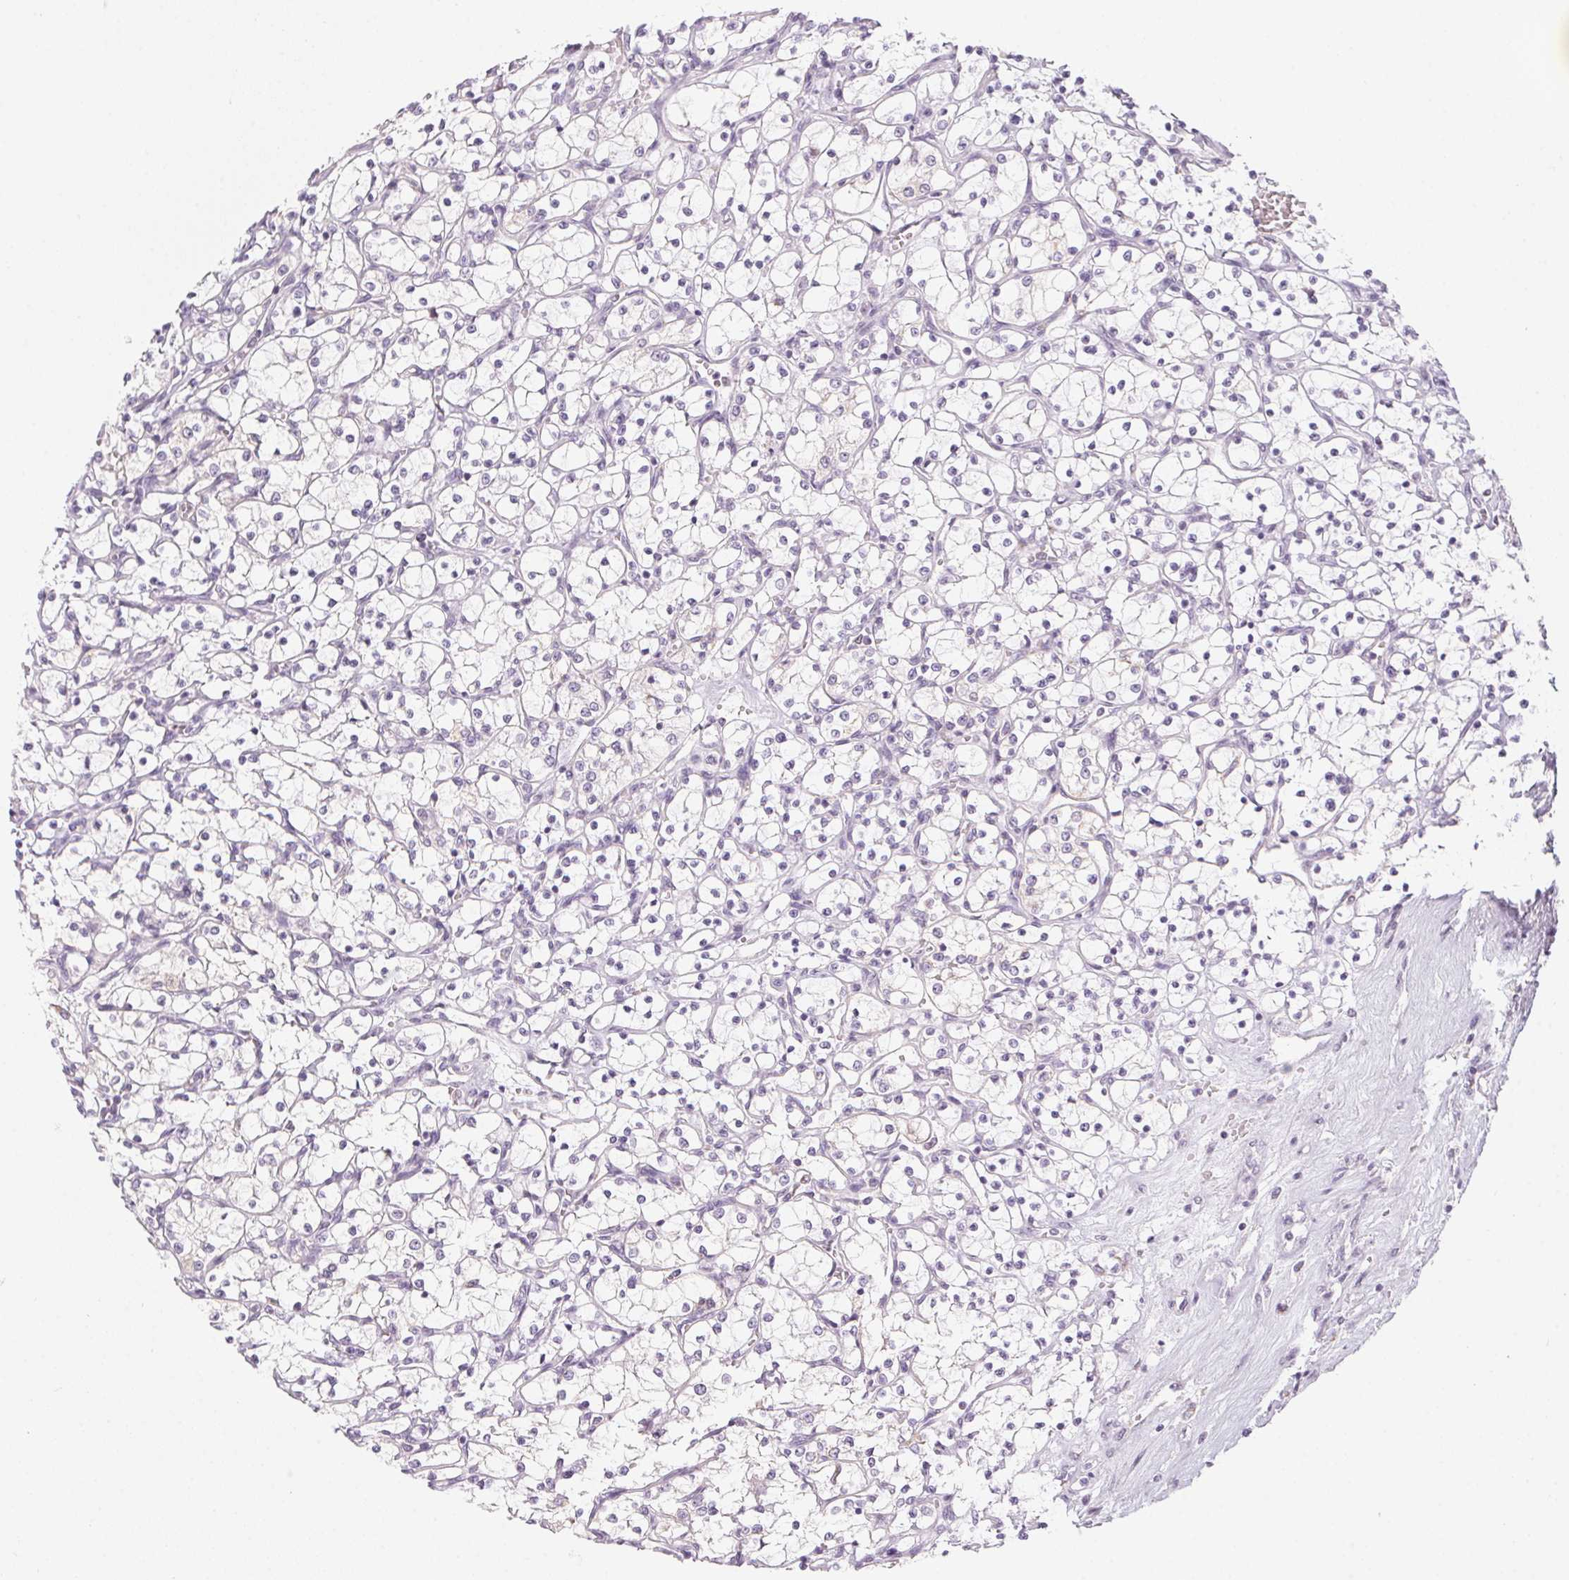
{"staining": {"intensity": "negative", "quantity": "none", "location": "none"}, "tissue": "renal cancer", "cell_type": "Tumor cells", "image_type": "cancer", "snomed": [{"axis": "morphology", "description": "Adenocarcinoma, NOS"}, {"axis": "topography", "description": "Kidney"}], "caption": "Tumor cells are negative for protein expression in human renal adenocarcinoma. (Brightfield microscopy of DAB immunohistochemistry at high magnification).", "gene": "PRPH", "patient": {"sex": "female", "age": 69}}